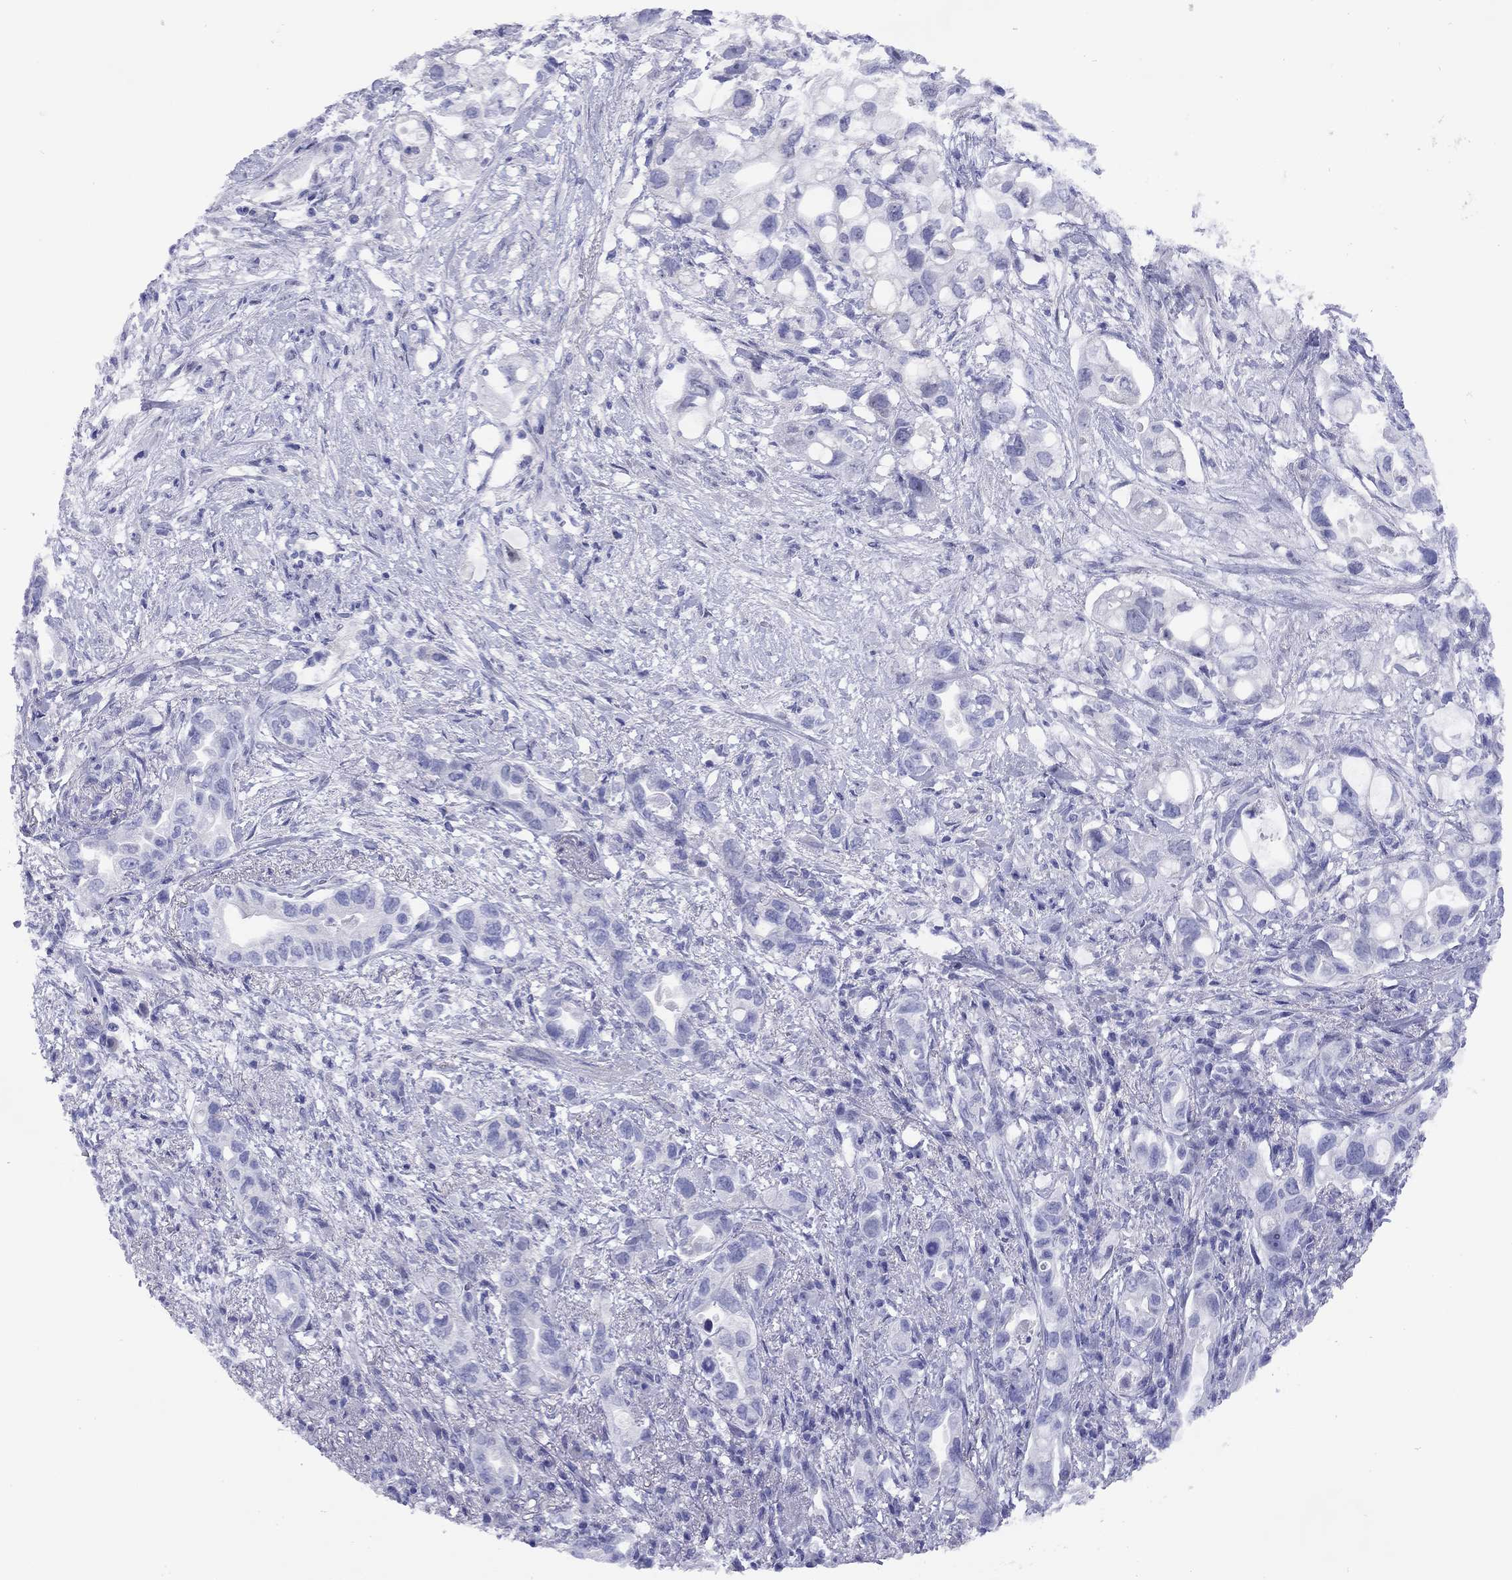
{"staining": {"intensity": "negative", "quantity": "none", "location": "none"}, "tissue": "pancreatic cancer", "cell_type": "Tumor cells", "image_type": "cancer", "snomed": [{"axis": "morphology", "description": "Adenocarcinoma, NOS"}, {"axis": "topography", "description": "Pancreas"}], "caption": "Immunohistochemistry (IHC) micrograph of neoplastic tissue: pancreatic cancer (adenocarcinoma) stained with DAB exhibits no significant protein expression in tumor cells.", "gene": "CMYA5", "patient": {"sex": "female", "age": 72}}